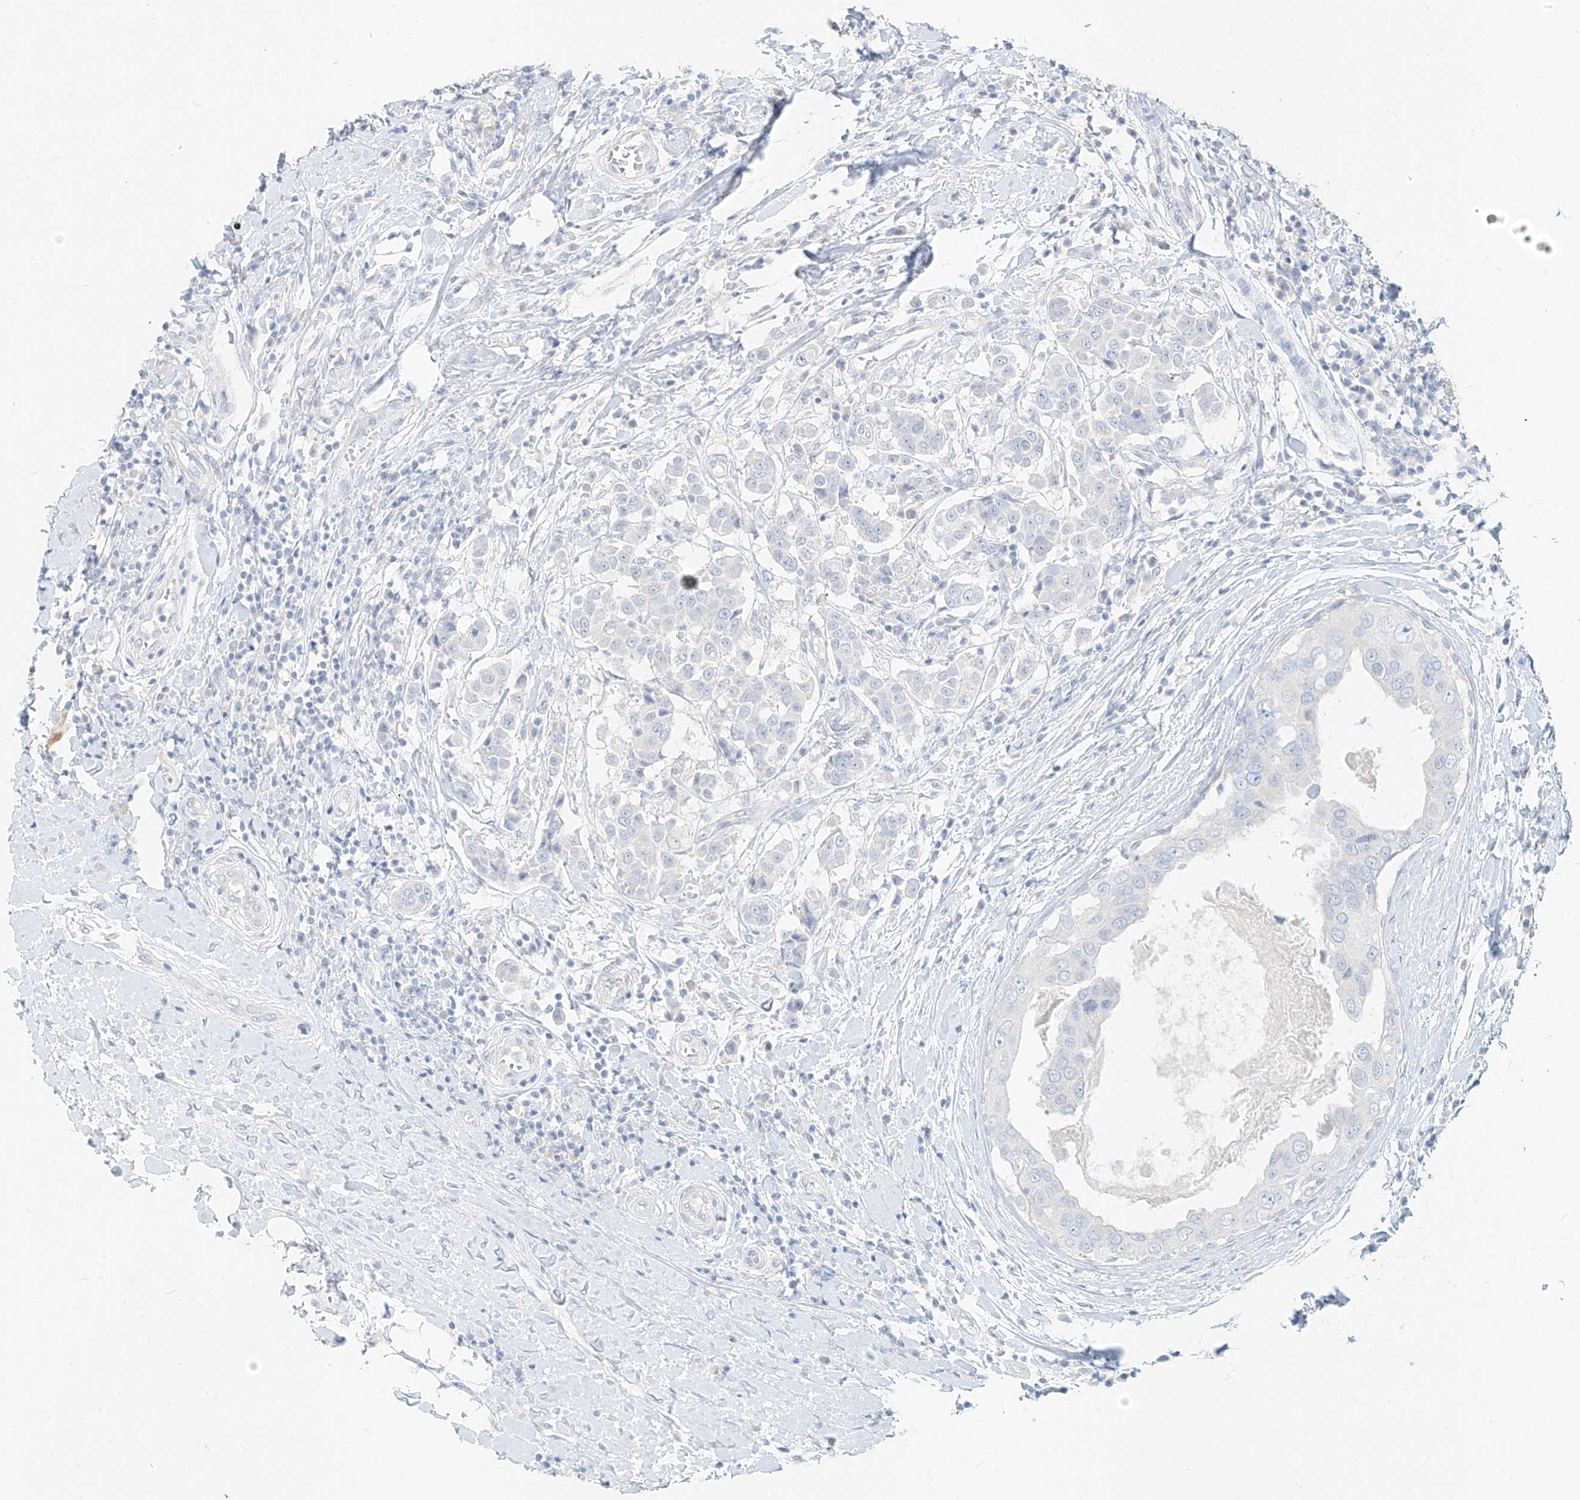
{"staining": {"intensity": "negative", "quantity": "none", "location": "none"}, "tissue": "breast cancer", "cell_type": "Tumor cells", "image_type": "cancer", "snomed": [{"axis": "morphology", "description": "Duct carcinoma"}, {"axis": "topography", "description": "Breast"}], "caption": "This histopathology image is of breast infiltrating ductal carcinoma stained with immunohistochemistry (IHC) to label a protein in brown with the nuclei are counter-stained blue. There is no expression in tumor cells.", "gene": "ZZEF1", "patient": {"sex": "female", "age": 27}}